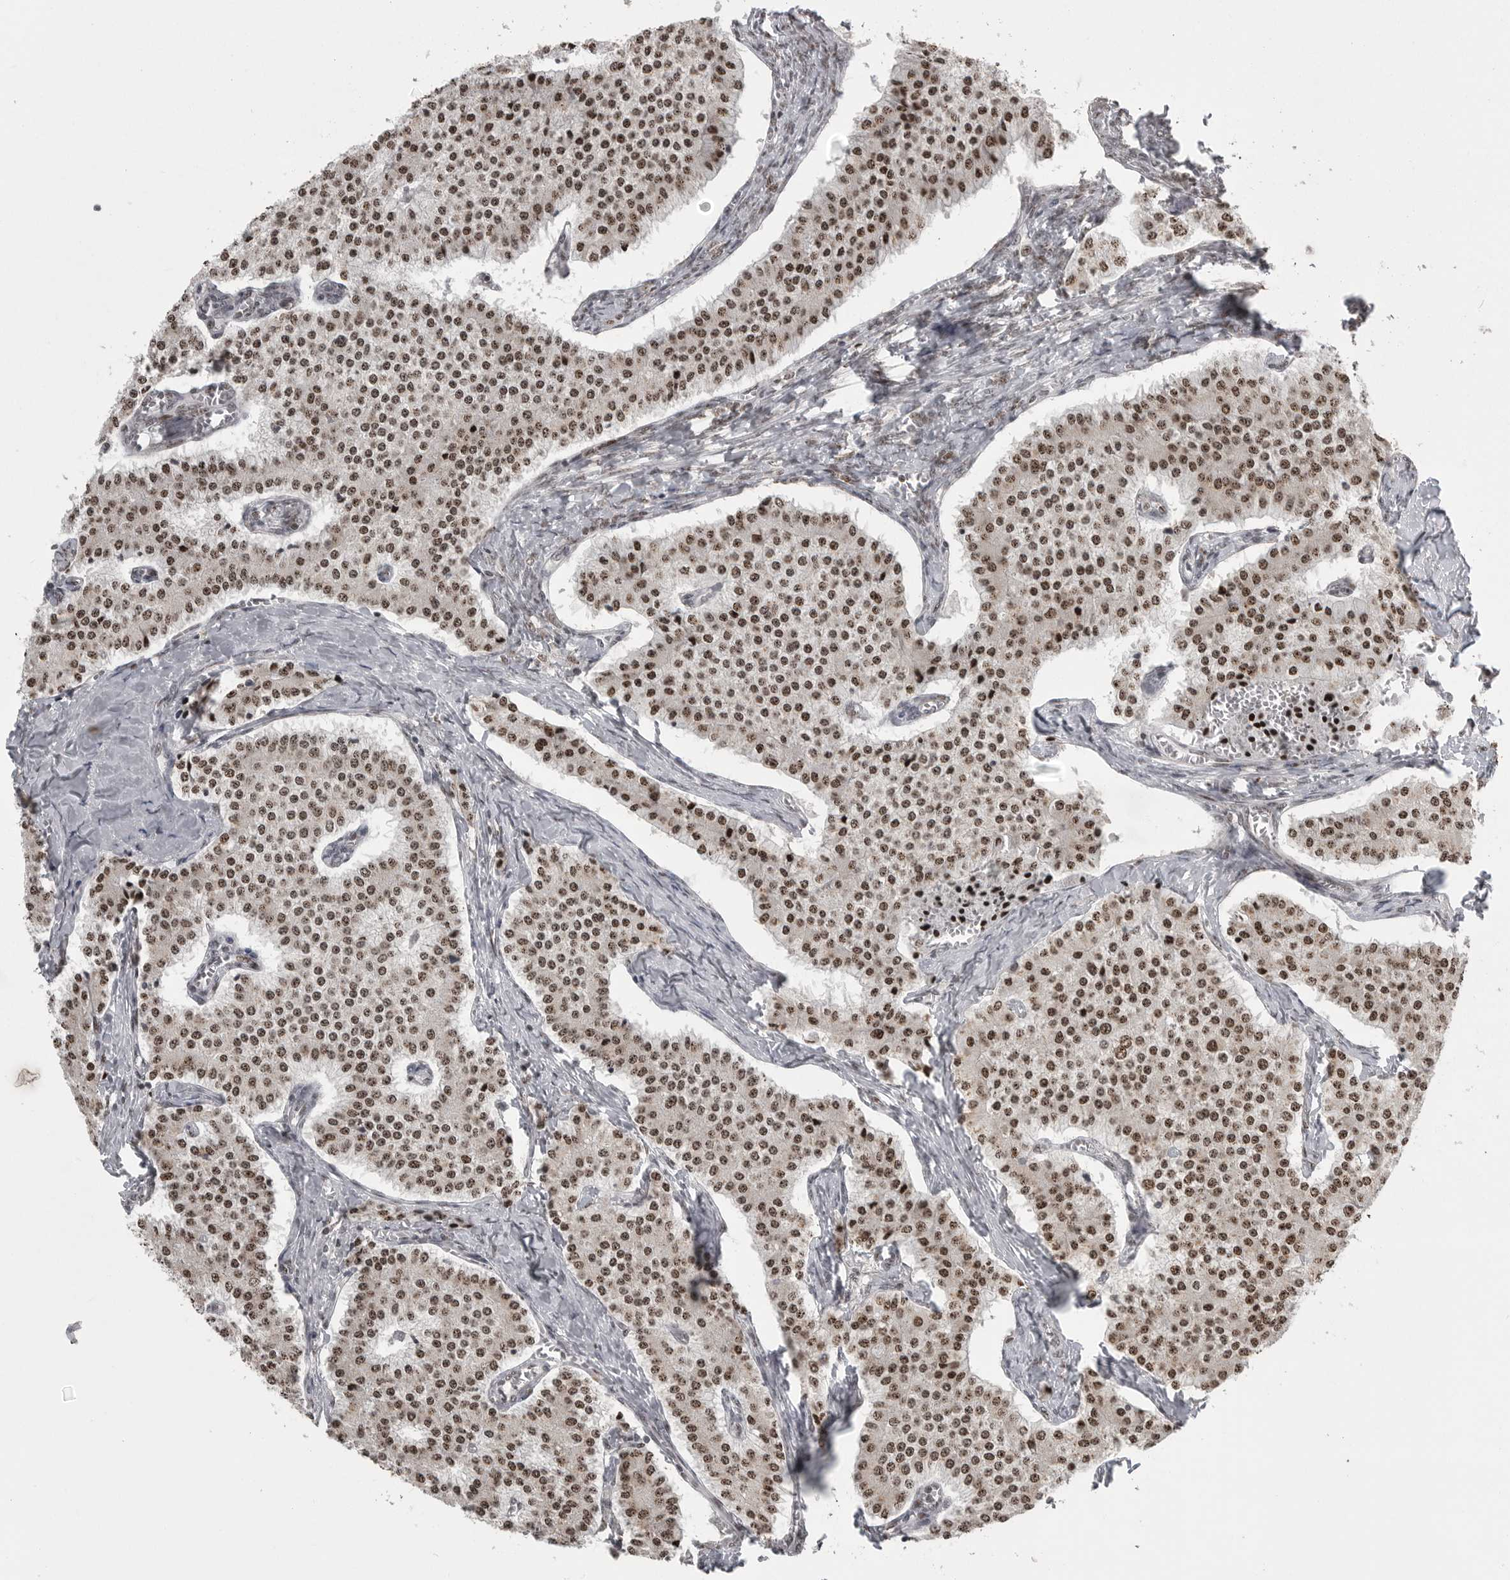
{"staining": {"intensity": "moderate", "quantity": ">75%", "location": "nuclear"}, "tissue": "carcinoid", "cell_type": "Tumor cells", "image_type": "cancer", "snomed": [{"axis": "morphology", "description": "Carcinoid, malignant, NOS"}, {"axis": "topography", "description": "Colon"}], "caption": "Moderate nuclear staining is seen in approximately >75% of tumor cells in carcinoid (malignant).", "gene": "YAF2", "patient": {"sex": "female", "age": 52}}